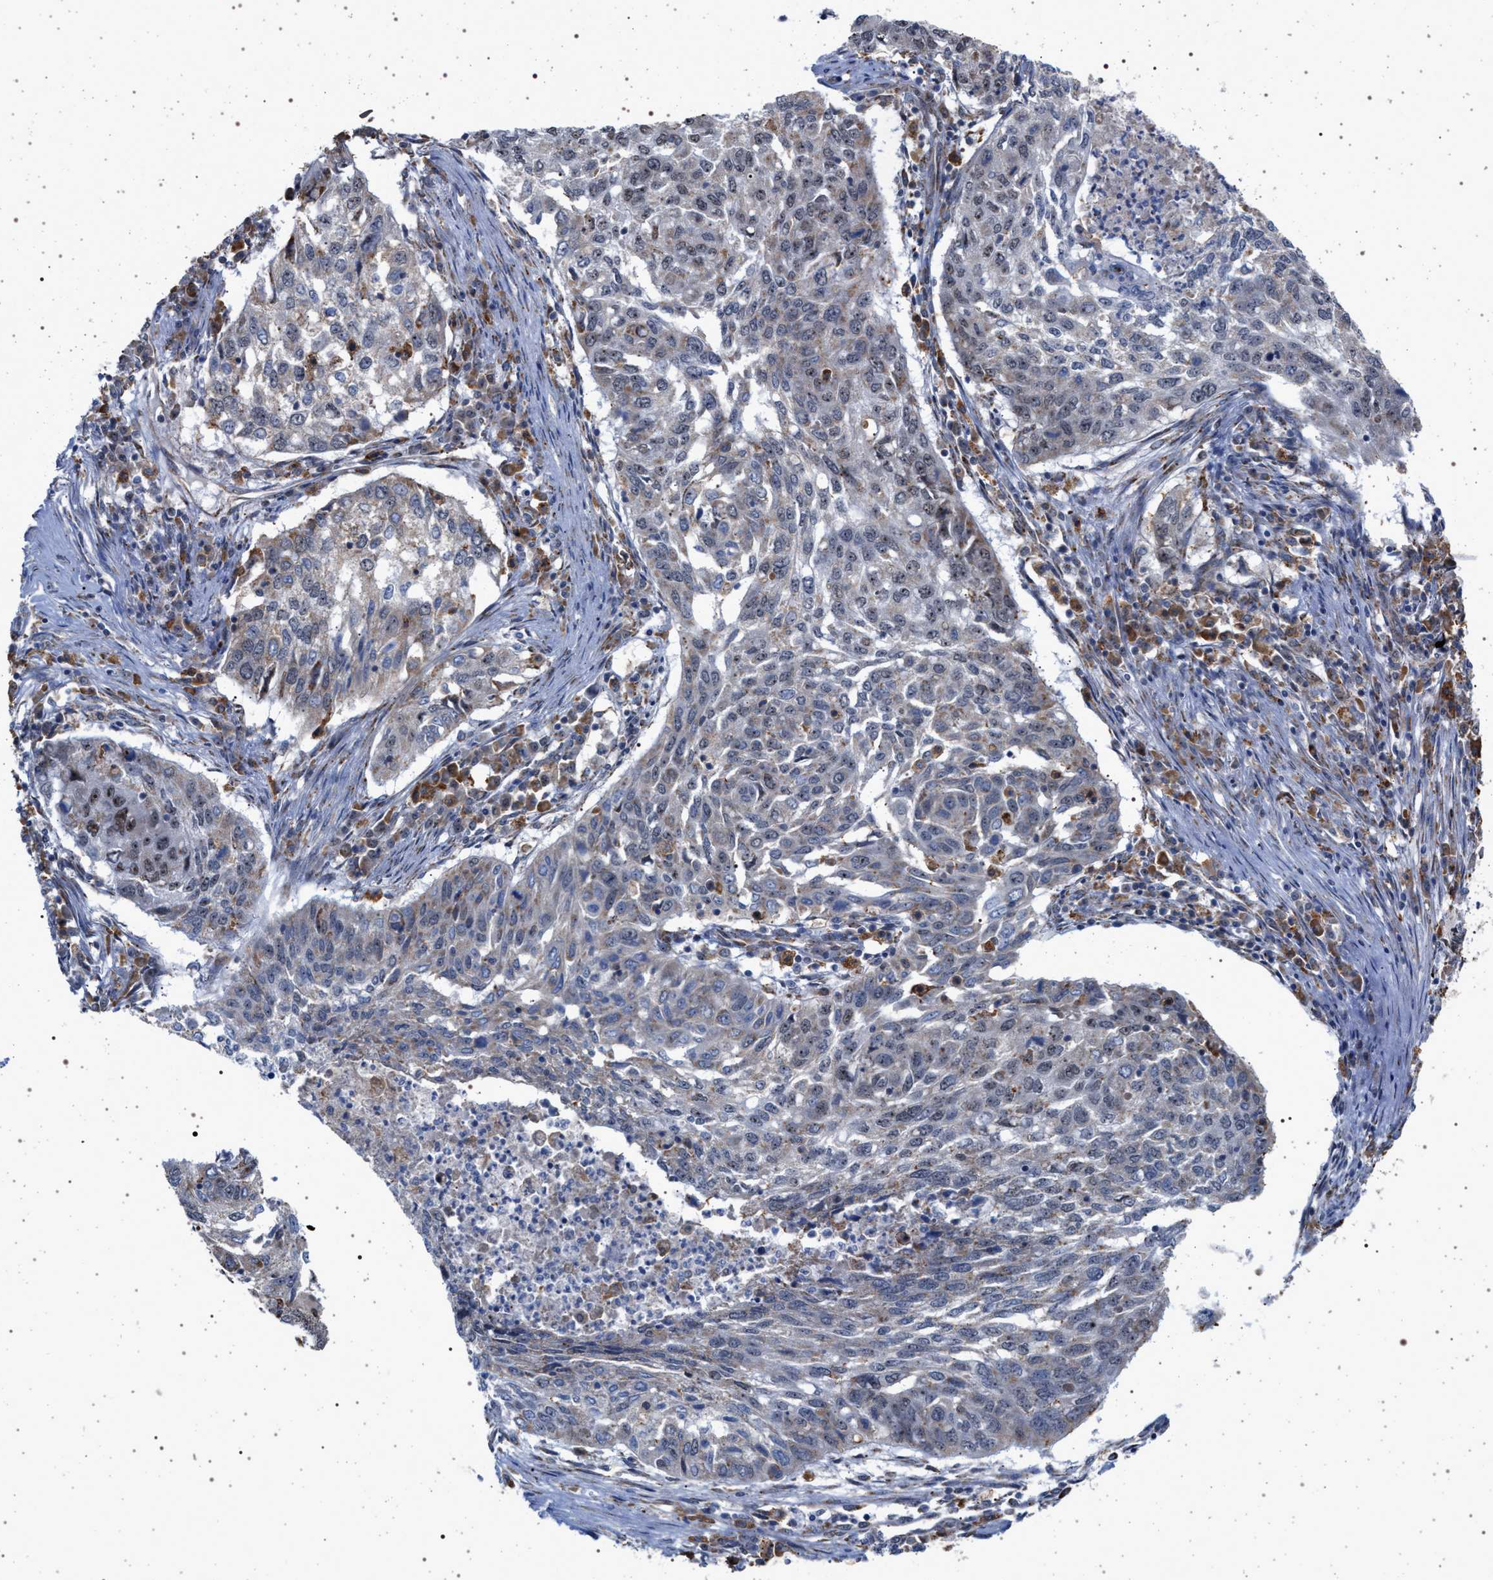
{"staining": {"intensity": "moderate", "quantity": "<25%", "location": "nuclear"}, "tissue": "lung cancer", "cell_type": "Tumor cells", "image_type": "cancer", "snomed": [{"axis": "morphology", "description": "Squamous cell carcinoma, NOS"}, {"axis": "topography", "description": "Lung"}], "caption": "Lung cancer tissue exhibits moderate nuclear staining in about <25% of tumor cells, visualized by immunohistochemistry. (brown staining indicates protein expression, while blue staining denotes nuclei).", "gene": "ELAC2", "patient": {"sex": "female", "age": 63}}